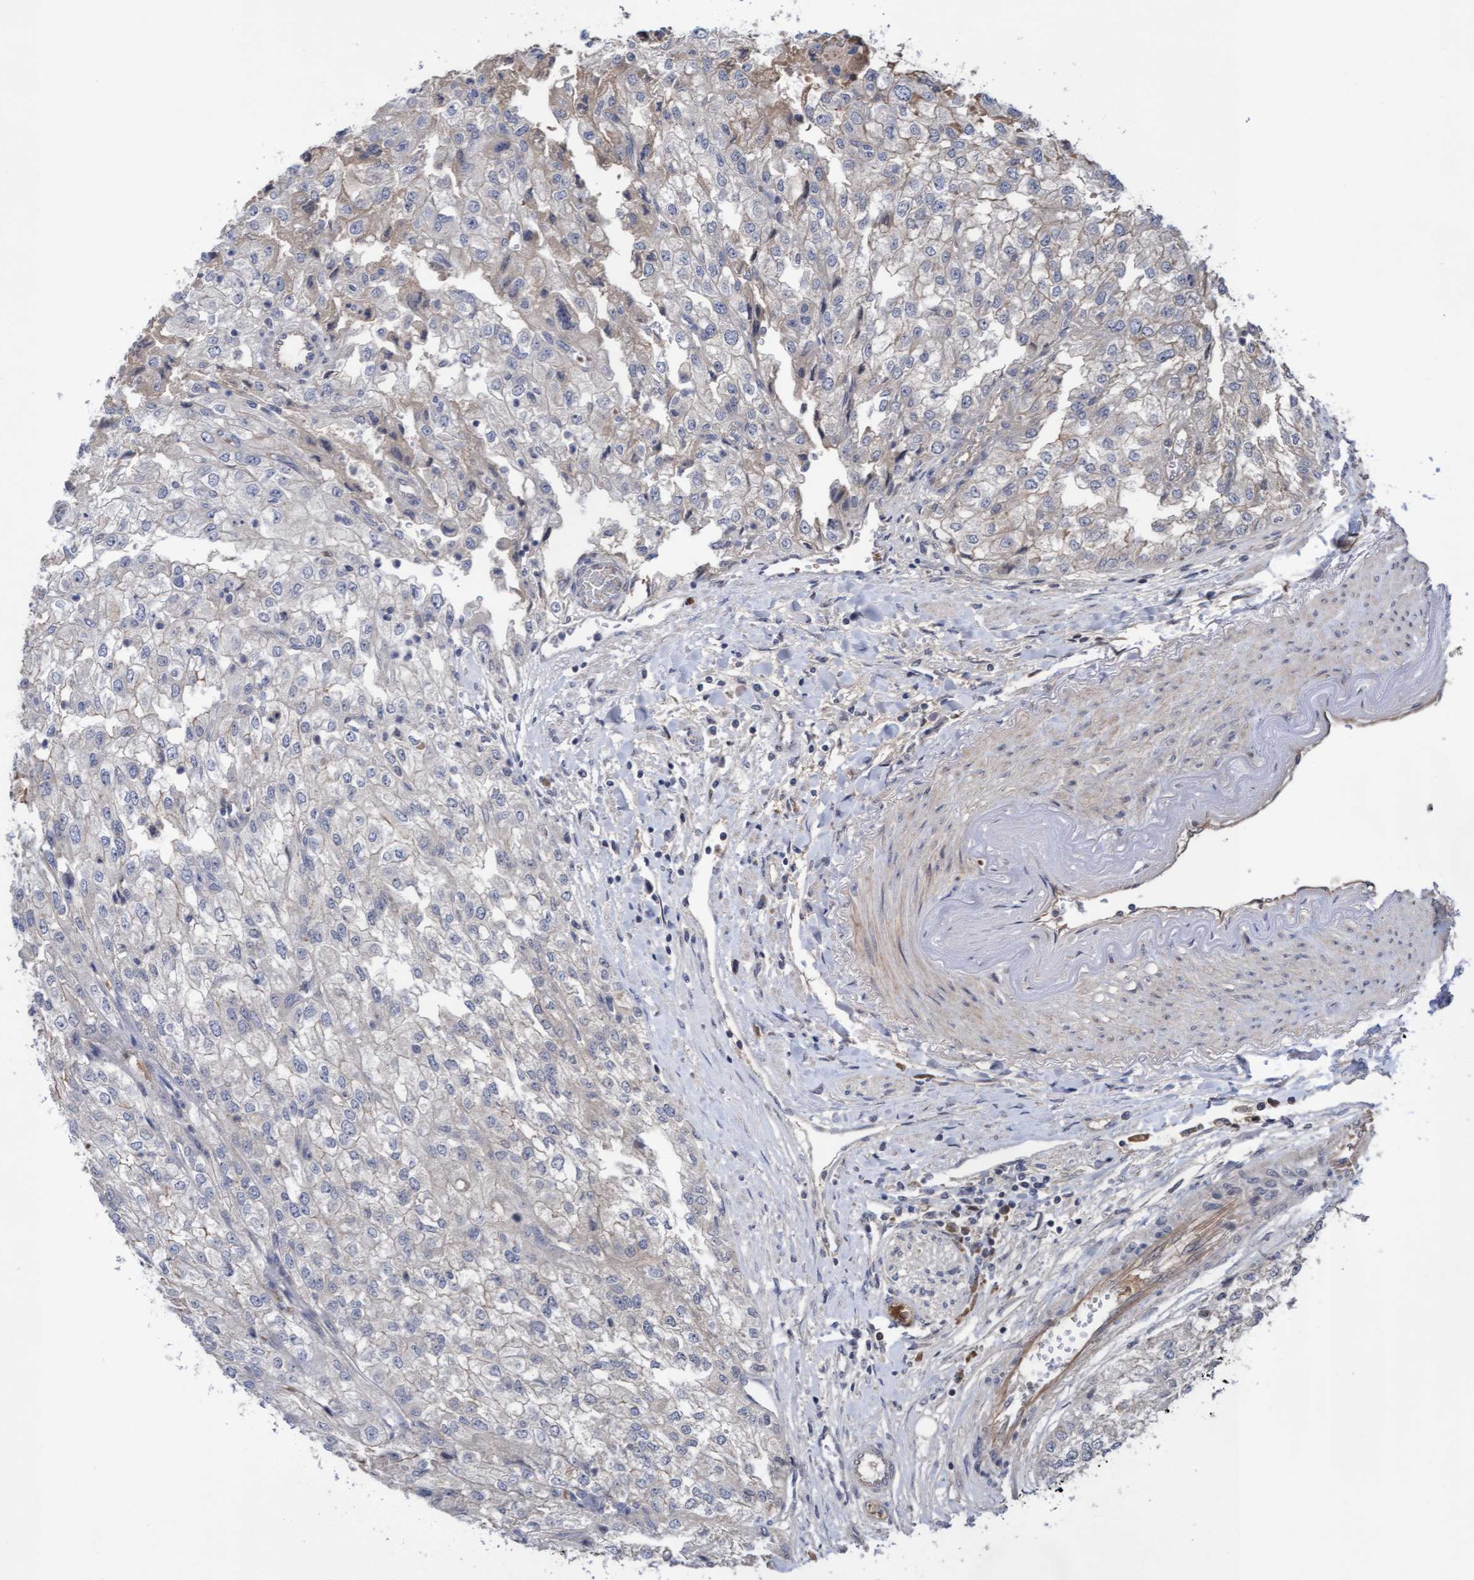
{"staining": {"intensity": "negative", "quantity": "none", "location": "none"}, "tissue": "renal cancer", "cell_type": "Tumor cells", "image_type": "cancer", "snomed": [{"axis": "morphology", "description": "Adenocarcinoma, NOS"}, {"axis": "topography", "description": "Kidney"}], "caption": "Immunohistochemistry of human adenocarcinoma (renal) displays no staining in tumor cells.", "gene": "COBL", "patient": {"sex": "female", "age": 54}}